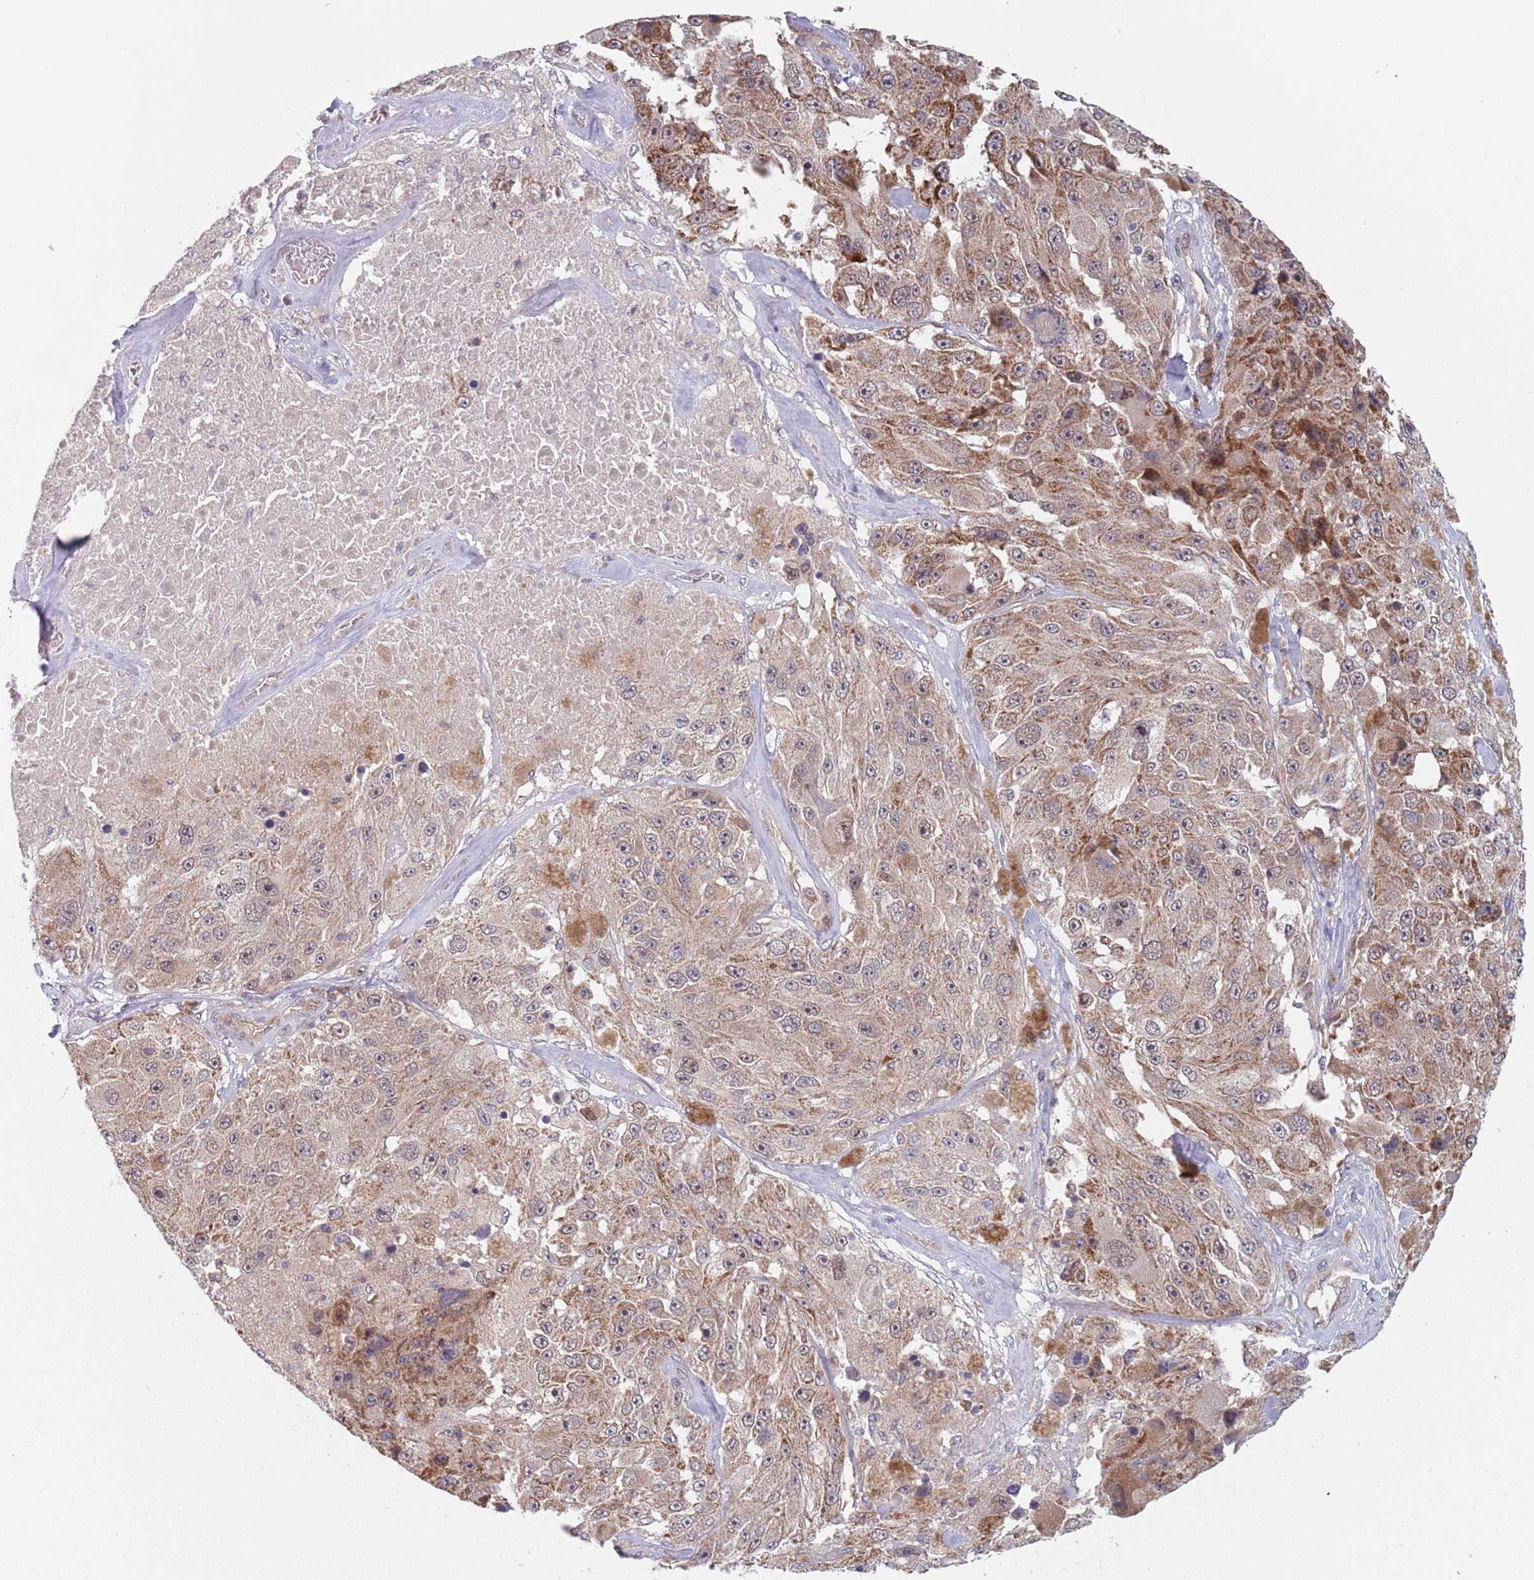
{"staining": {"intensity": "moderate", "quantity": ">75%", "location": "cytoplasmic/membranous"}, "tissue": "melanoma", "cell_type": "Tumor cells", "image_type": "cancer", "snomed": [{"axis": "morphology", "description": "Malignant melanoma, Metastatic site"}, {"axis": "topography", "description": "Lymph node"}], "caption": "Melanoma was stained to show a protein in brown. There is medium levels of moderate cytoplasmic/membranous expression in approximately >75% of tumor cells.", "gene": "ZNF140", "patient": {"sex": "male", "age": 62}}